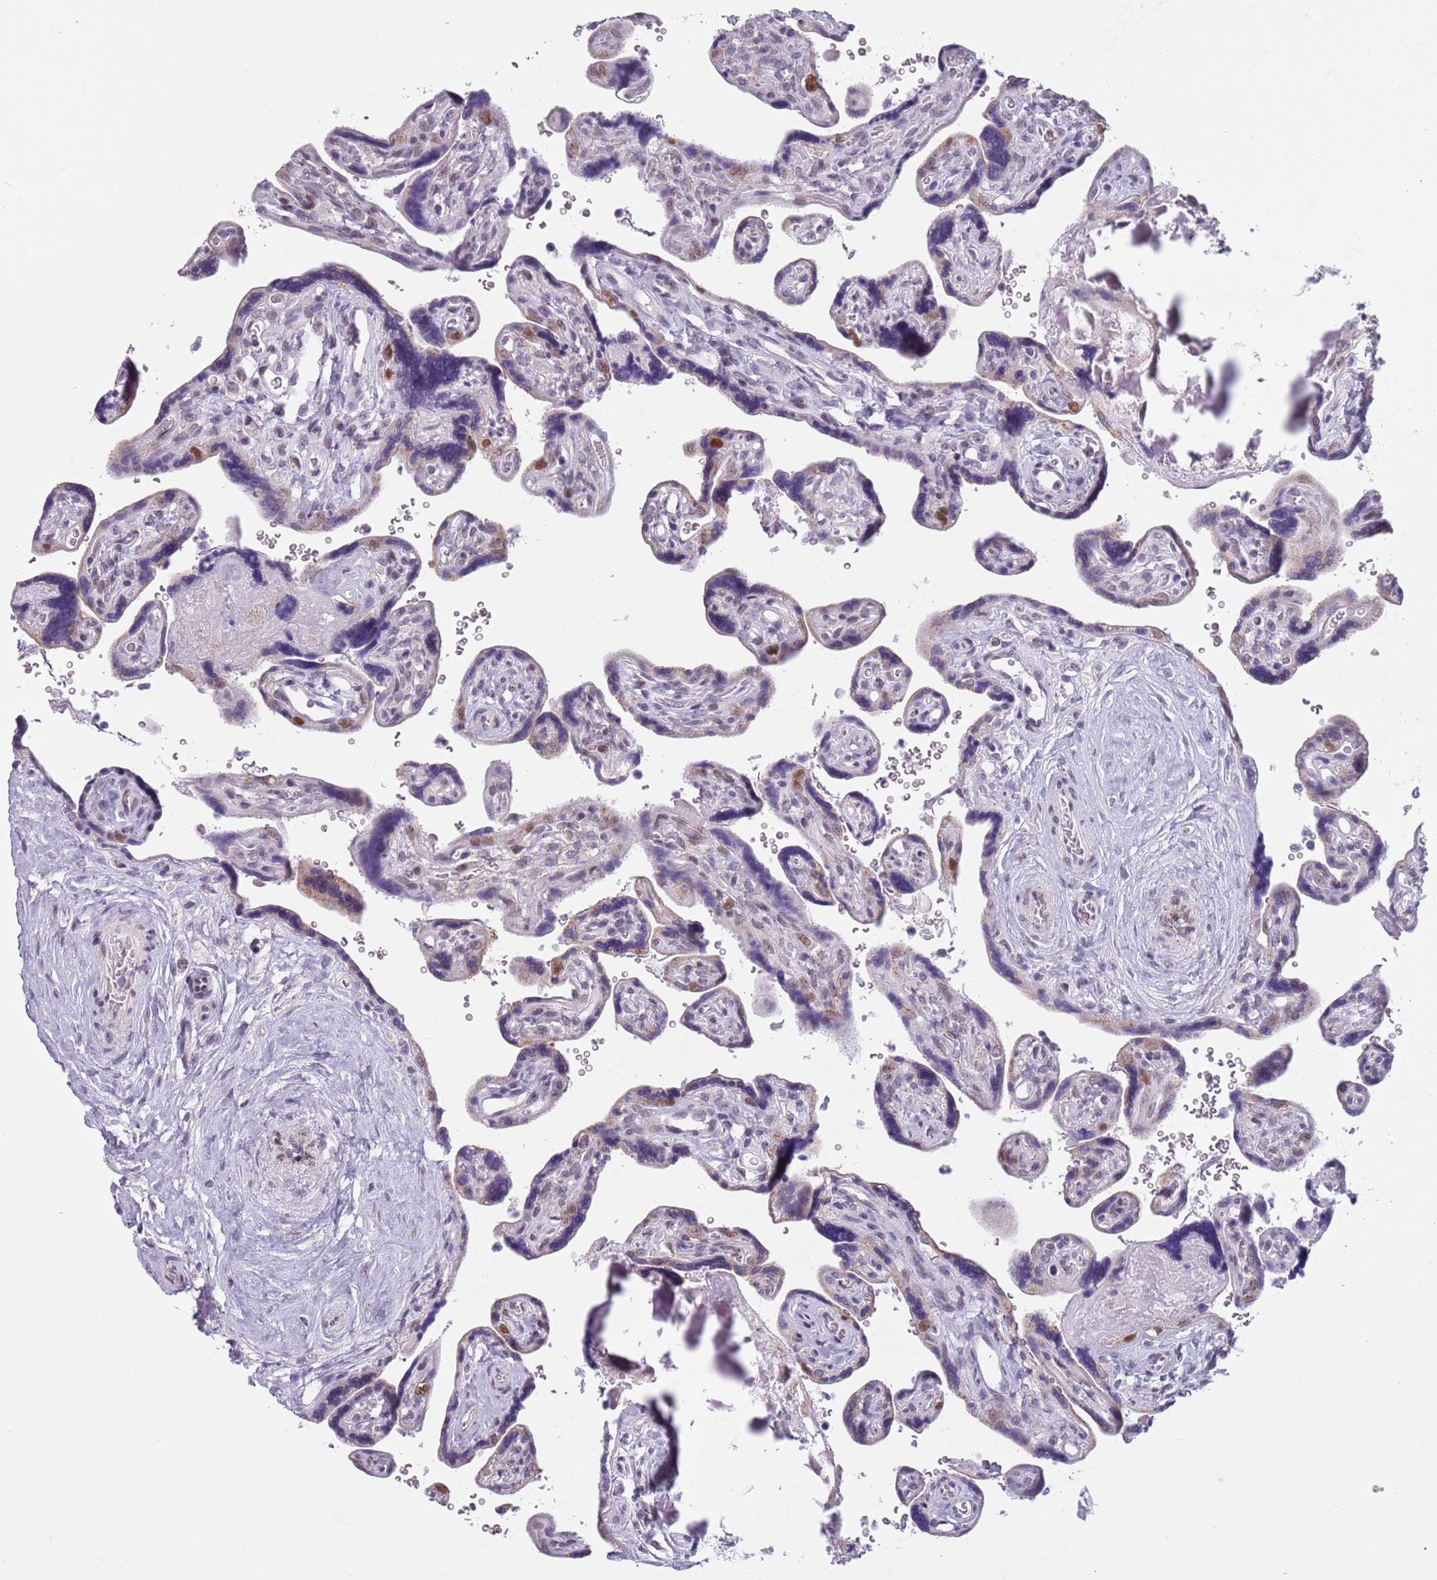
{"staining": {"intensity": "negative", "quantity": "none", "location": "none"}, "tissue": "placenta", "cell_type": "Decidual cells", "image_type": "normal", "snomed": [{"axis": "morphology", "description": "Normal tissue, NOS"}, {"axis": "topography", "description": "Placenta"}], "caption": "Decidual cells show no significant protein staining in benign placenta. The staining is performed using DAB brown chromogen with nuclei counter-stained in using hematoxylin.", "gene": "ZKSCAN2", "patient": {"sex": "female", "age": 39}}